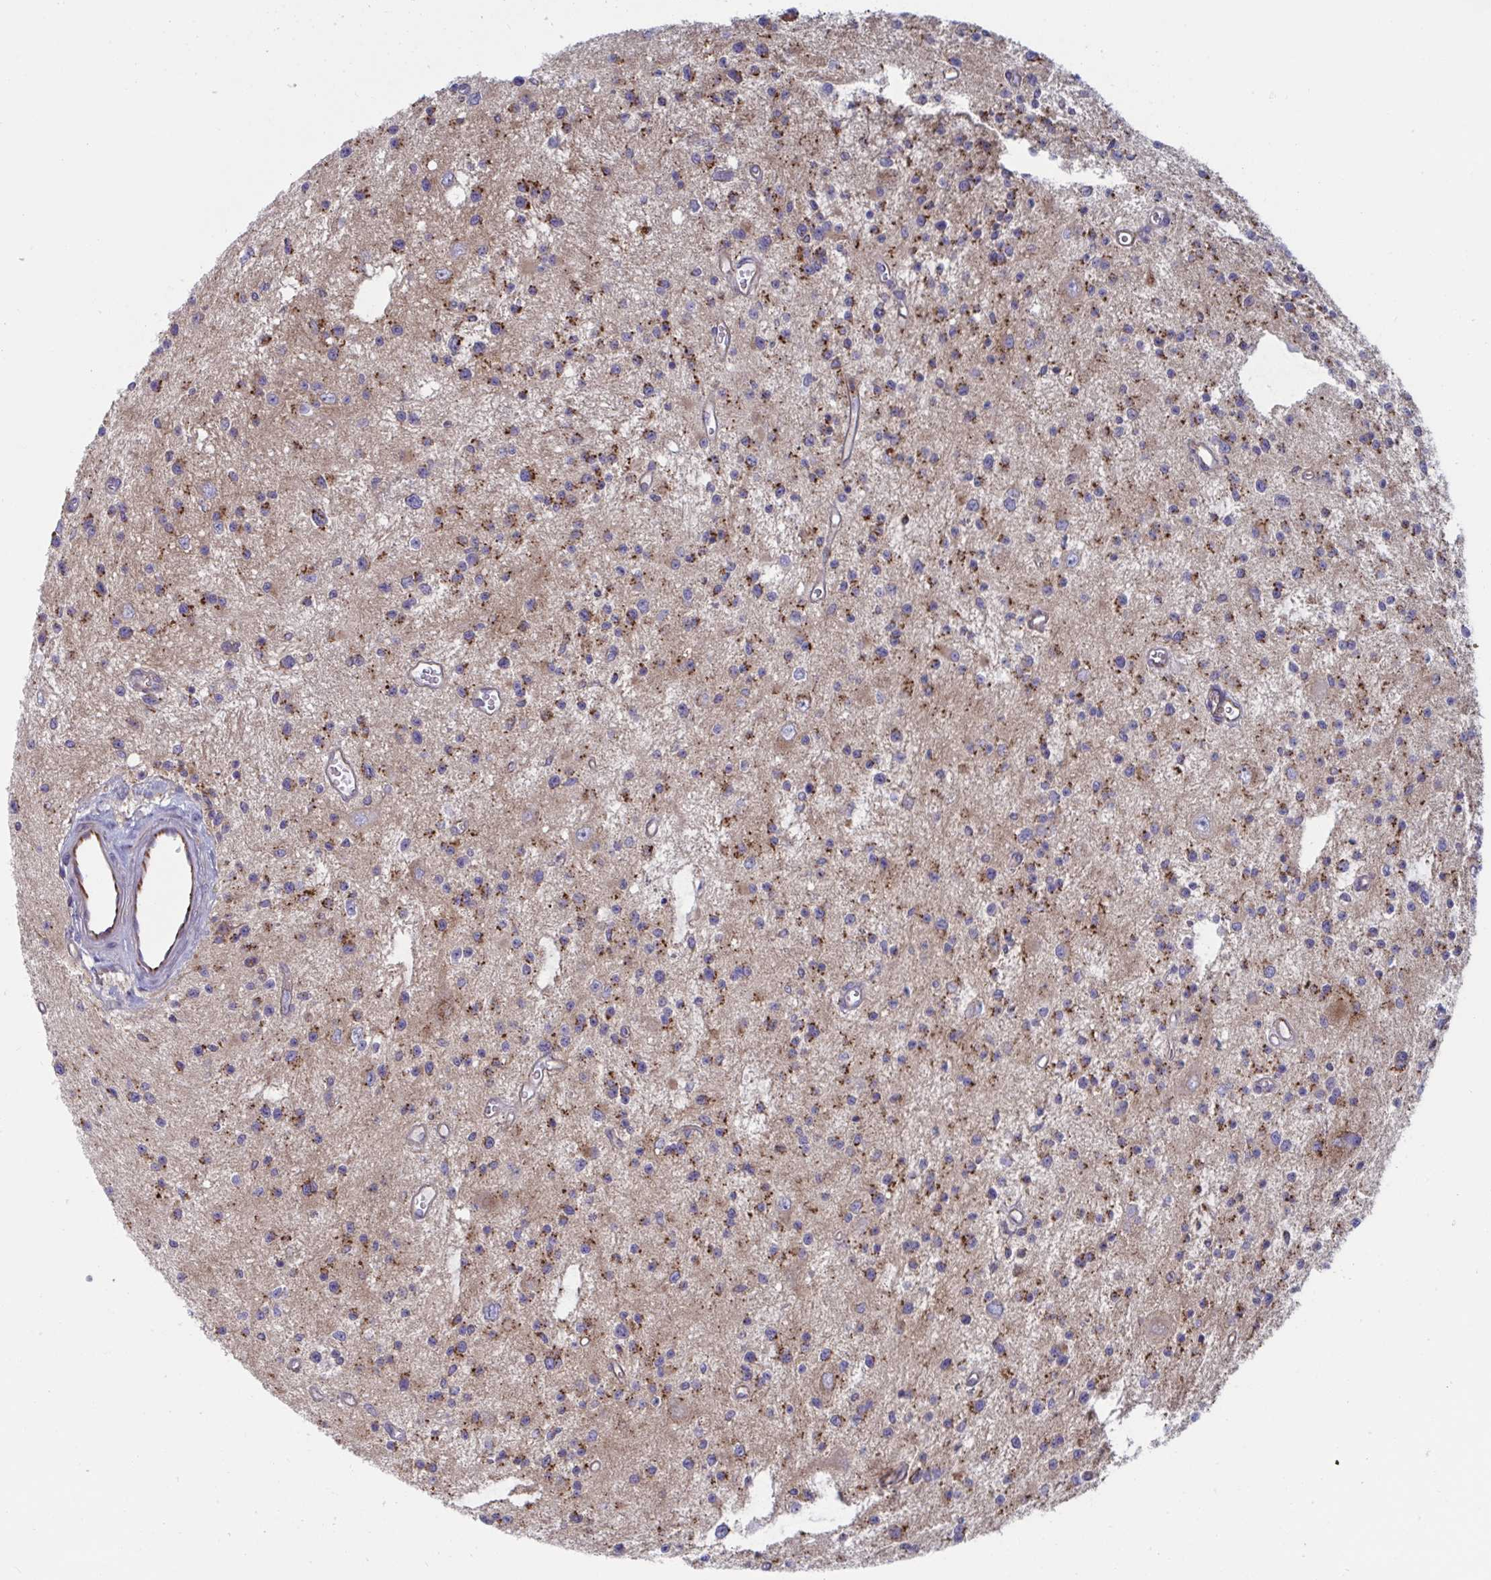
{"staining": {"intensity": "strong", "quantity": "25%-75%", "location": "cytoplasmic/membranous"}, "tissue": "glioma", "cell_type": "Tumor cells", "image_type": "cancer", "snomed": [{"axis": "morphology", "description": "Glioma, malignant, Low grade"}, {"axis": "topography", "description": "Brain"}], "caption": "An image of human glioma stained for a protein exhibits strong cytoplasmic/membranous brown staining in tumor cells. Using DAB (brown) and hematoxylin (blue) stains, captured at high magnification using brightfield microscopy.", "gene": "SLC9A6", "patient": {"sex": "male", "age": 43}}